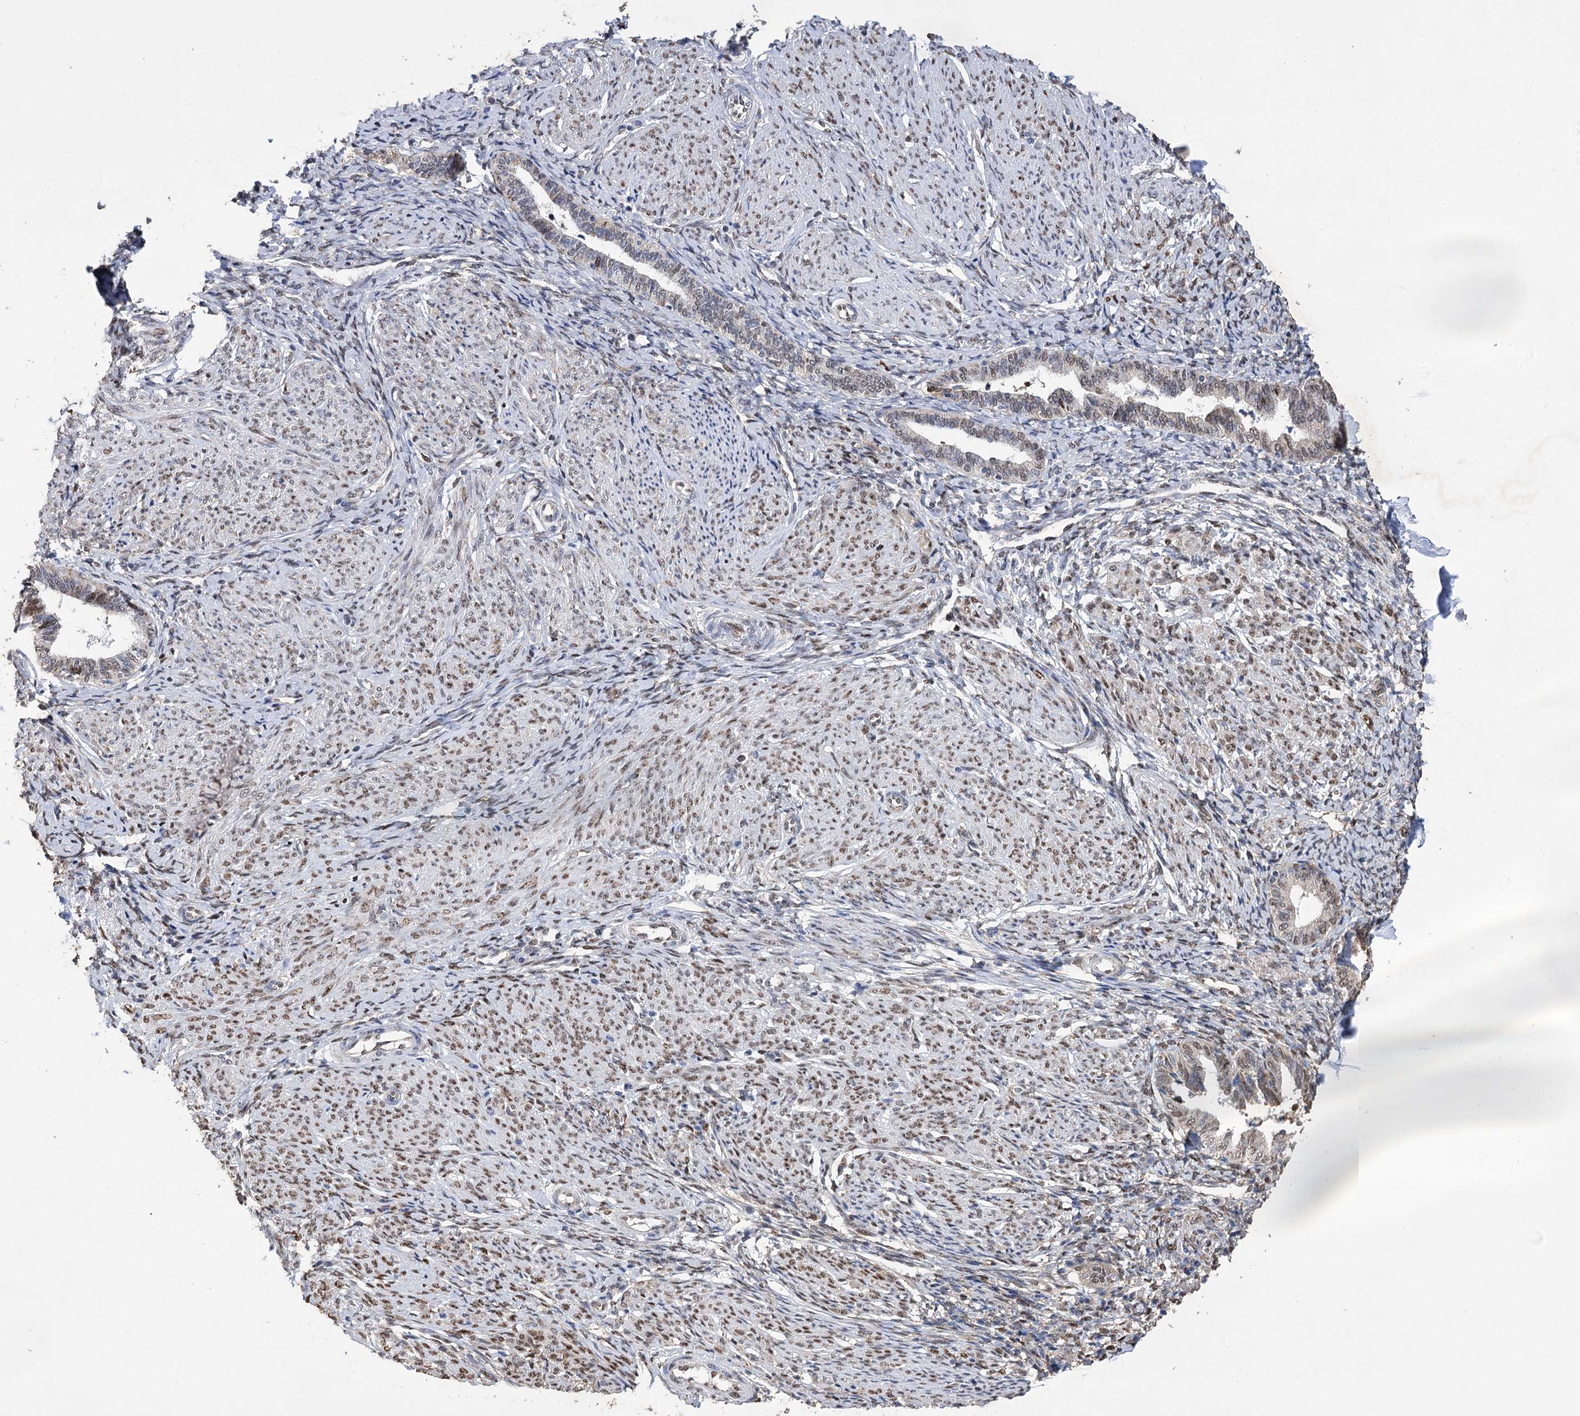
{"staining": {"intensity": "moderate", "quantity": "25%-75%", "location": "nuclear"}, "tissue": "endometrium", "cell_type": "Cells in endometrial stroma", "image_type": "normal", "snomed": [{"axis": "morphology", "description": "Normal tissue, NOS"}, {"axis": "topography", "description": "Endometrium"}], "caption": "High-magnification brightfield microscopy of benign endometrium stained with DAB (3,3'-diaminobenzidine) (brown) and counterstained with hematoxylin (blue). cells in endometrial stroma exhibit moderate nuclear expression is appreciated in about25%-75% of cells.", "gene": "NFU1", "patient": {"sex": "female", "age": 72}}